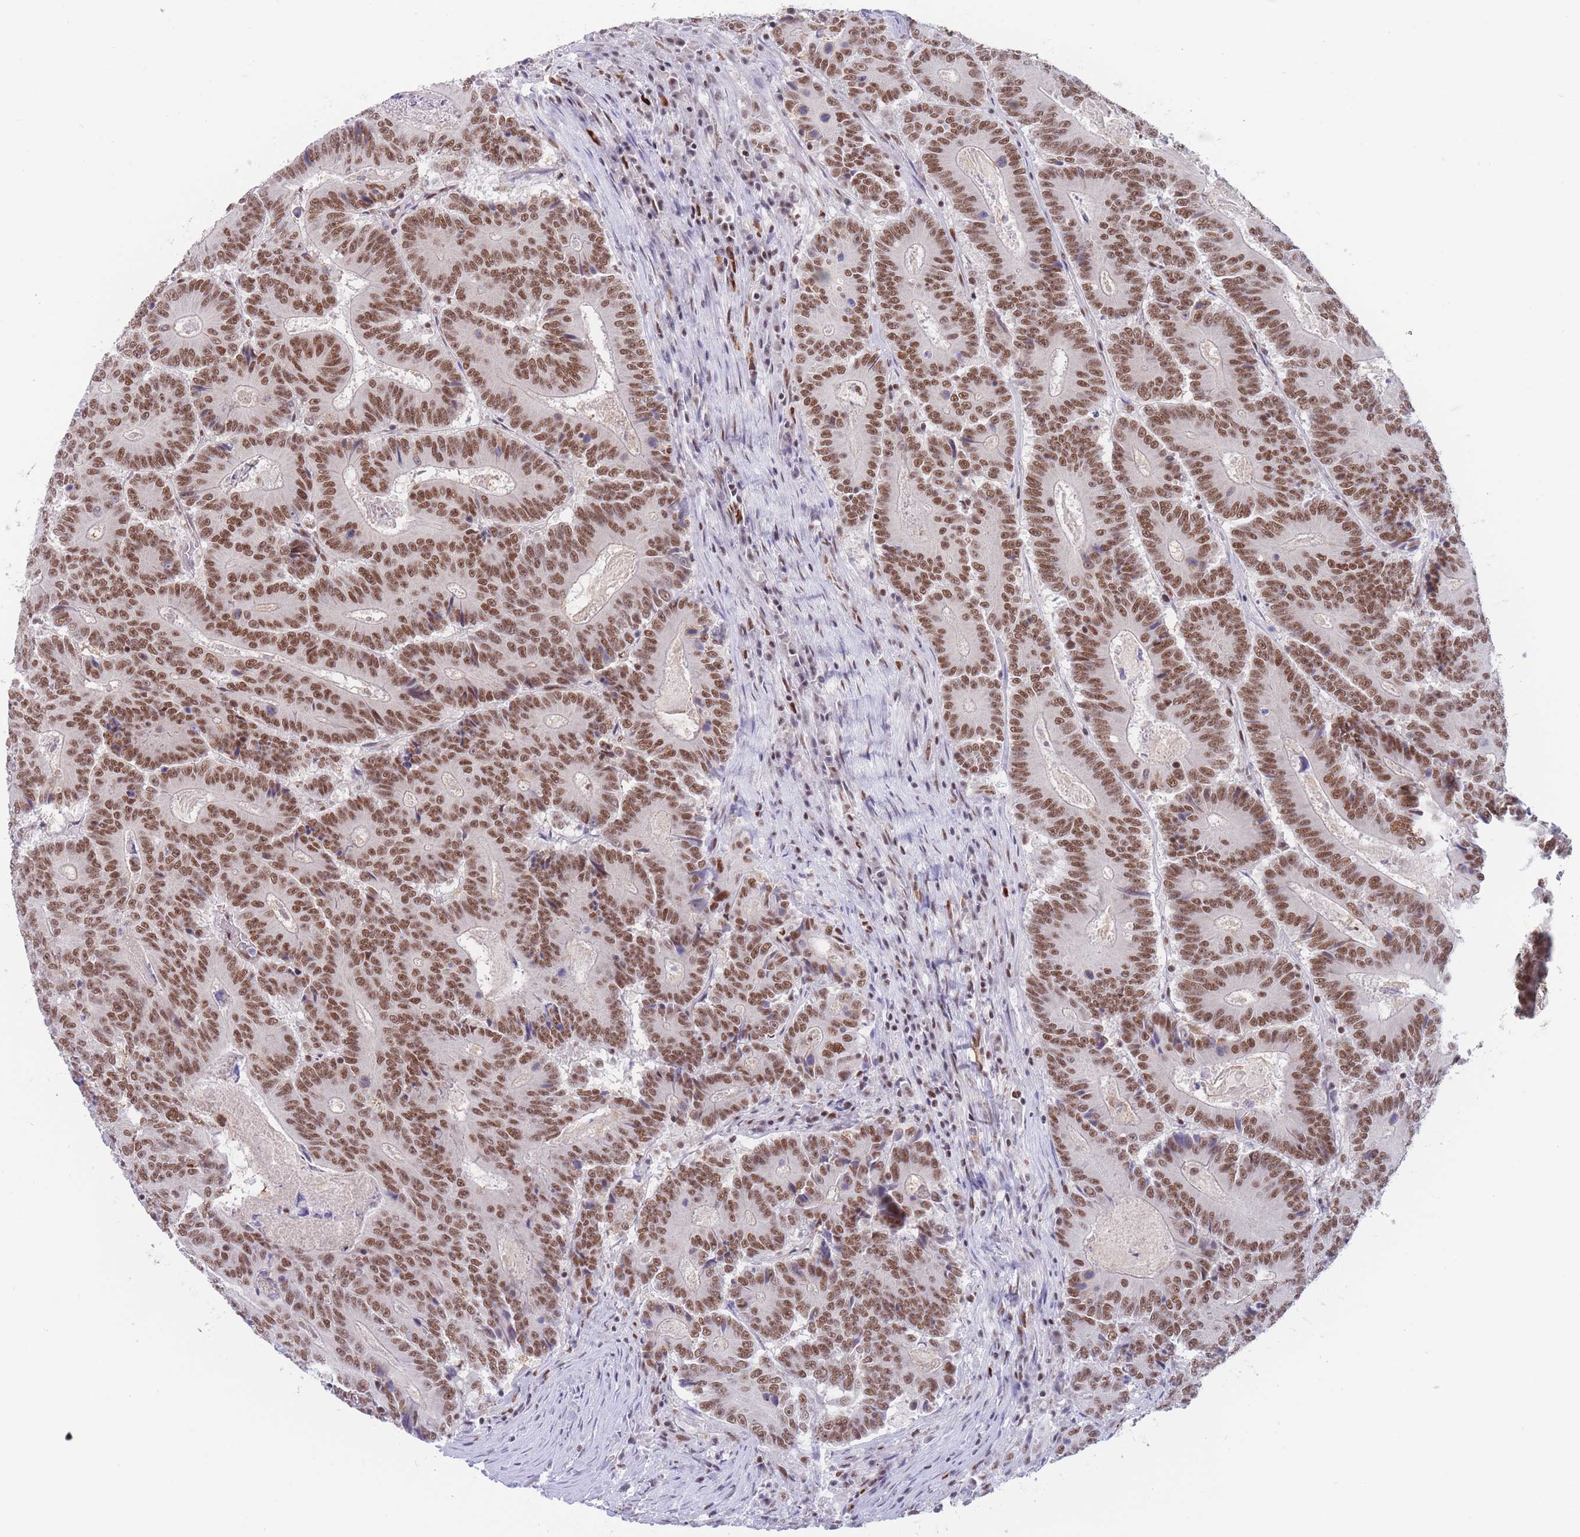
{"staining": {"intensity": "moderate", "quantity": ">75%", "location": "nuclear"}, "tissue": "colorectal cancer", "cell_type": "Tumor cells", "image_type": "cancer", "snomed": [{"axis": "morphology", "description": "Adenocarcinoma, NOS"}, {"axis": "topography", "description": "Colon"}], "caption": "Adenocarcinoma (colorectal) stained with immunohistochemistry (IHC) reveals moderate nuclear positivity in about >75% of tumor cells. (IHC, brightfield microscopy, high magnification).", "gene": "SMAD9", "patient": {"sex": "male", "age": 83}}